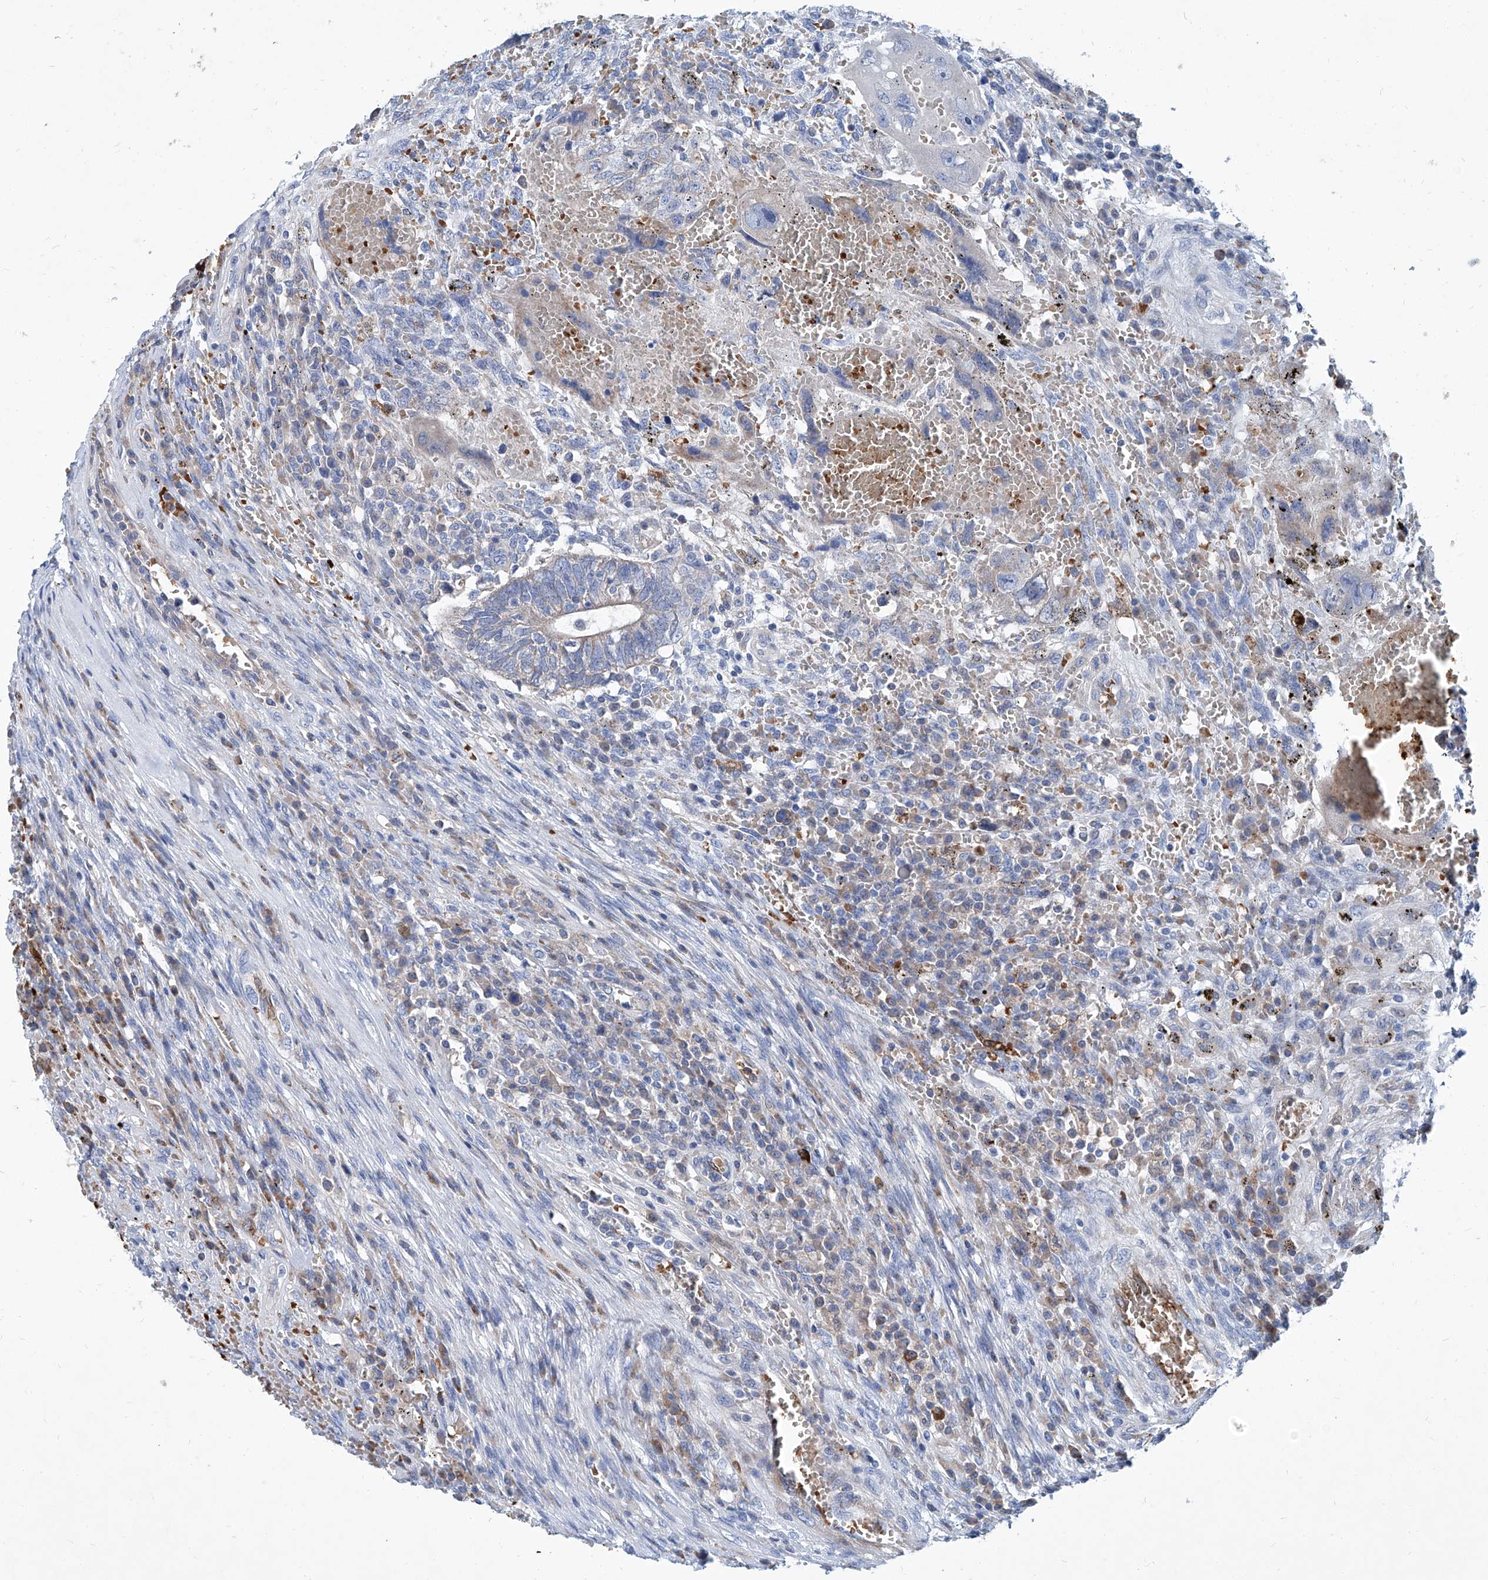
{"staining": {"intensity": "negative", "quantity": "none", "location": "none"}, "tissue": "testis cancer", "cell_type": "Tumor cells", "image_type": "cancer", "snomed": [{"axis": "morphology", "description": "Carcinoma, Embryonal, NOS"}, {"axis": "topography", "description": "Testis"}], "caption": "Embryonal carcinoma (testis) was stained to show a protein in brown. There is no significant staining in tumor cells.", "gene": "FPR2", "patient": {"sex": "male", "age": 26}}